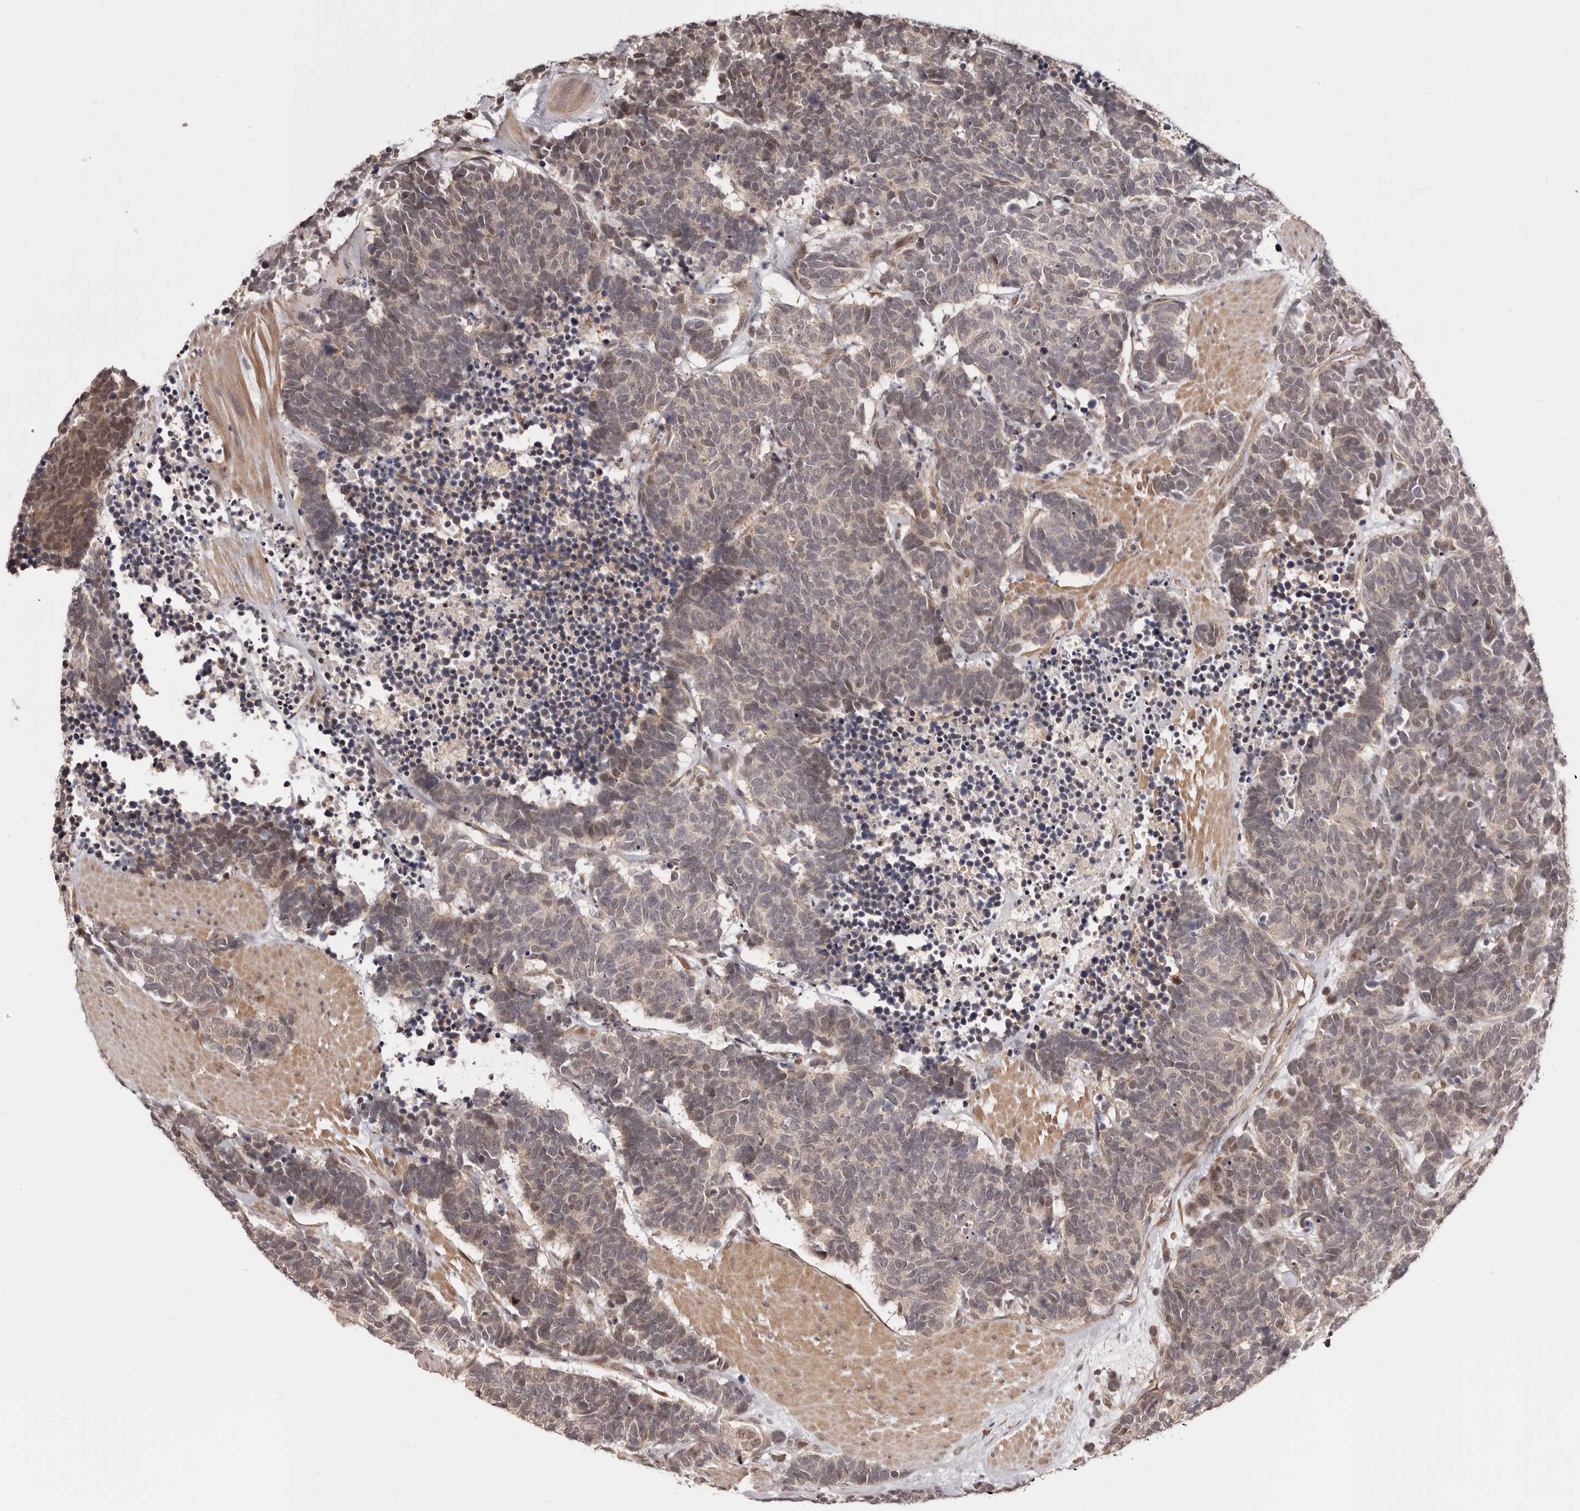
{"staining": {"intensity": "weak", "quantity": "25%-75%", "location": "cytoplasmic/membranous,nuclear"}, "tissue": "carcinoid", "cell_type": "Tumor cells", "image_type": "cancer", "snomed": [{"axis": "morphology", "description": "Carcinoma, NOS"}, {"axis": "morphology", "description": "Carcinoid, malignant, NOS"}, {"axis": "topography", "description": "Urinary bladder"}], "caption": "Protein expression analysis of human carcinoid (malignant) reveals weak cytoplasmic/membranous and nuclear staining in about 25%-75% of tumor cells.", "gene": "NOL12", "patient": {"sex": "male", "age": 57}}